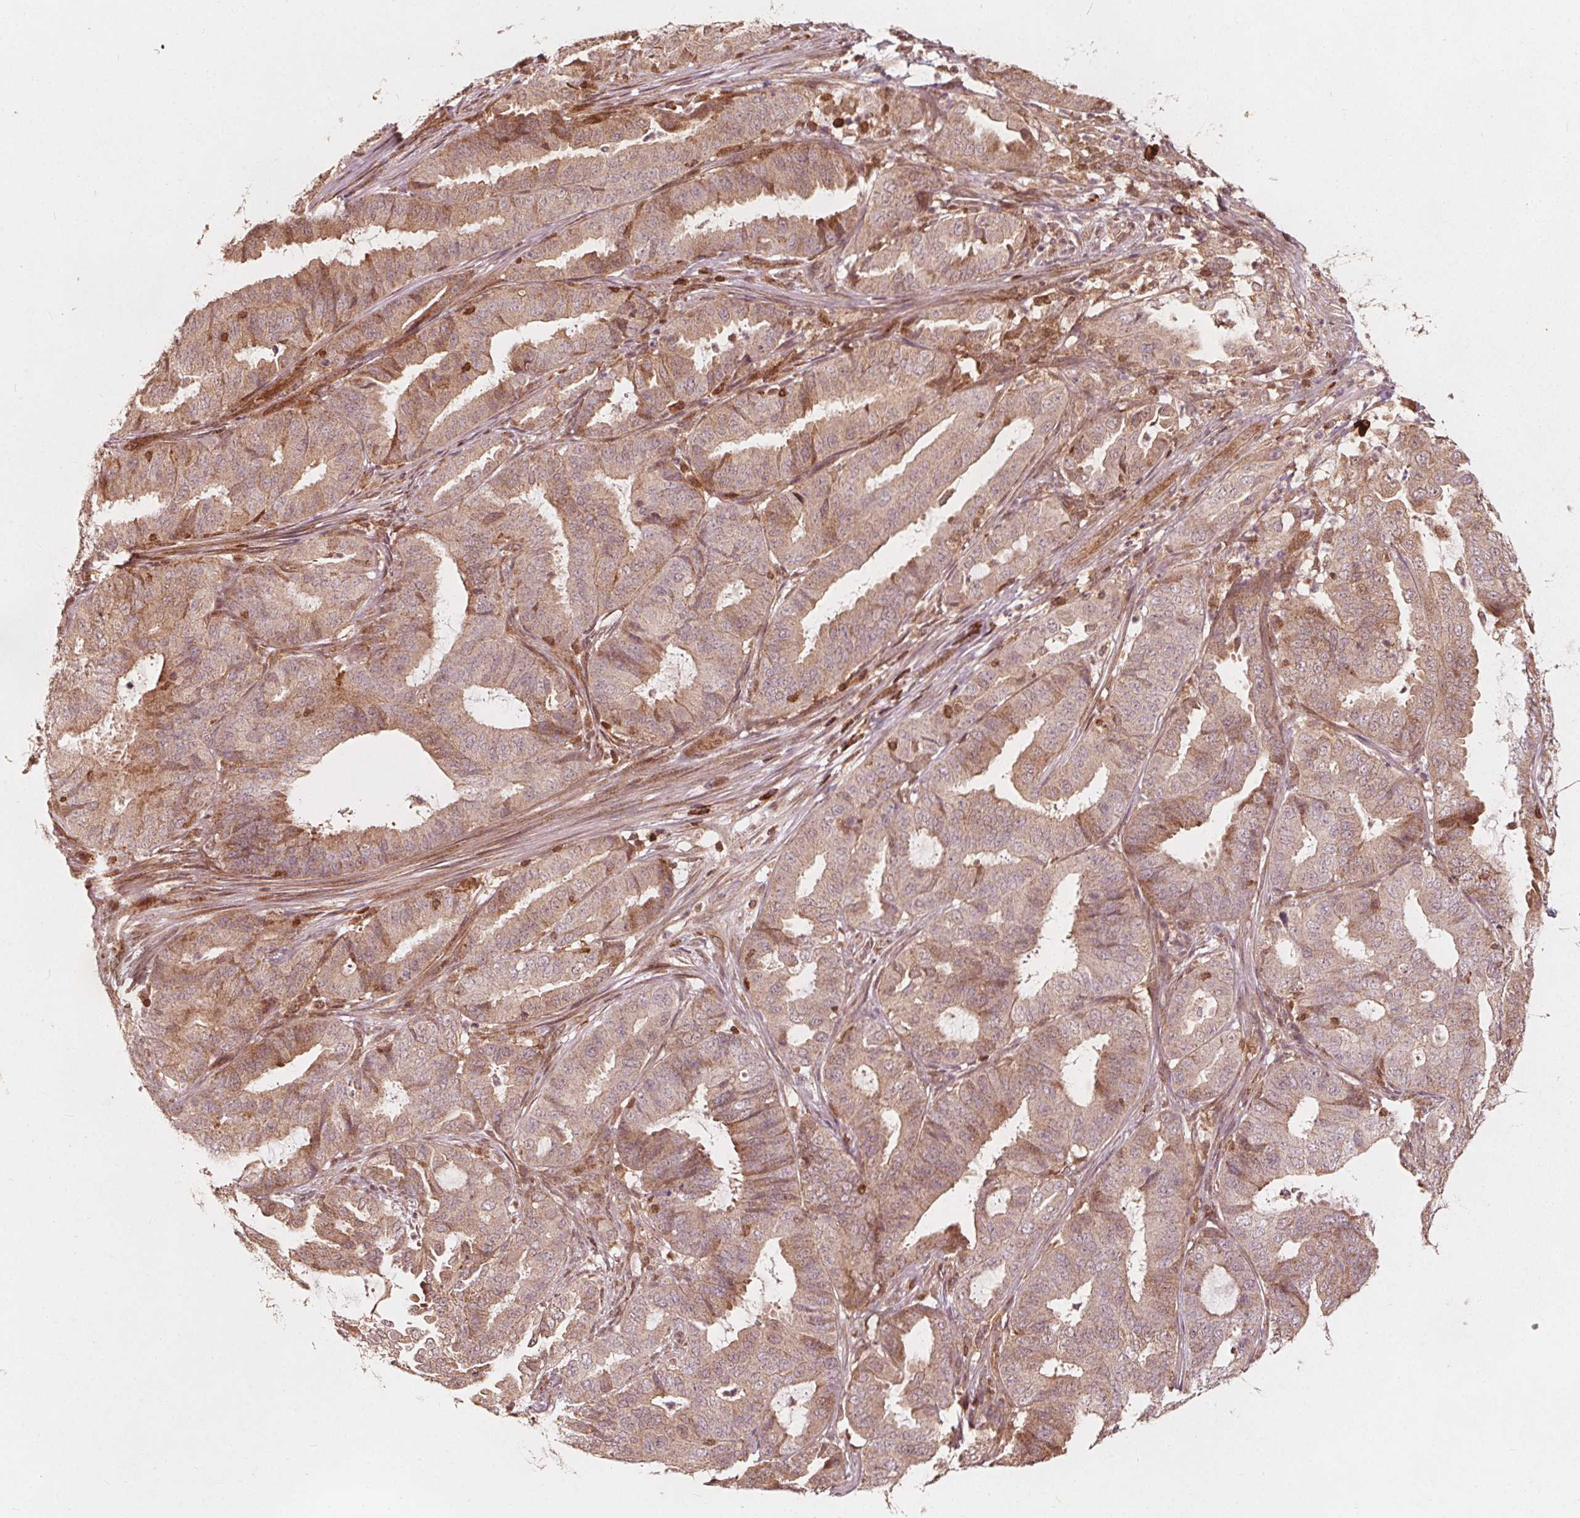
{"staining": {"intensity": "weak", "quantity": ">75%", "location": "cytoplasmic/membranous"}, "tissue": "endometrial cancer", "cell_type": "Tumor cells", "image_type": "cancer", "snomed": [{"axis": "morphology", "description": "Adenocarcinoma, NOS"}, {"axis": "topography", "description": "Endometrium"}], "caption": "A high-resolution photomicrograph shows immunohistochemistry (IHC) staining of endometrial adenocarcinoma, which demonstrates weak cytoplasmic/membranous expression in approximately >75% of tumor cells.", "gene": "AIP", "patient": {"sex": "female", "age": 51}}